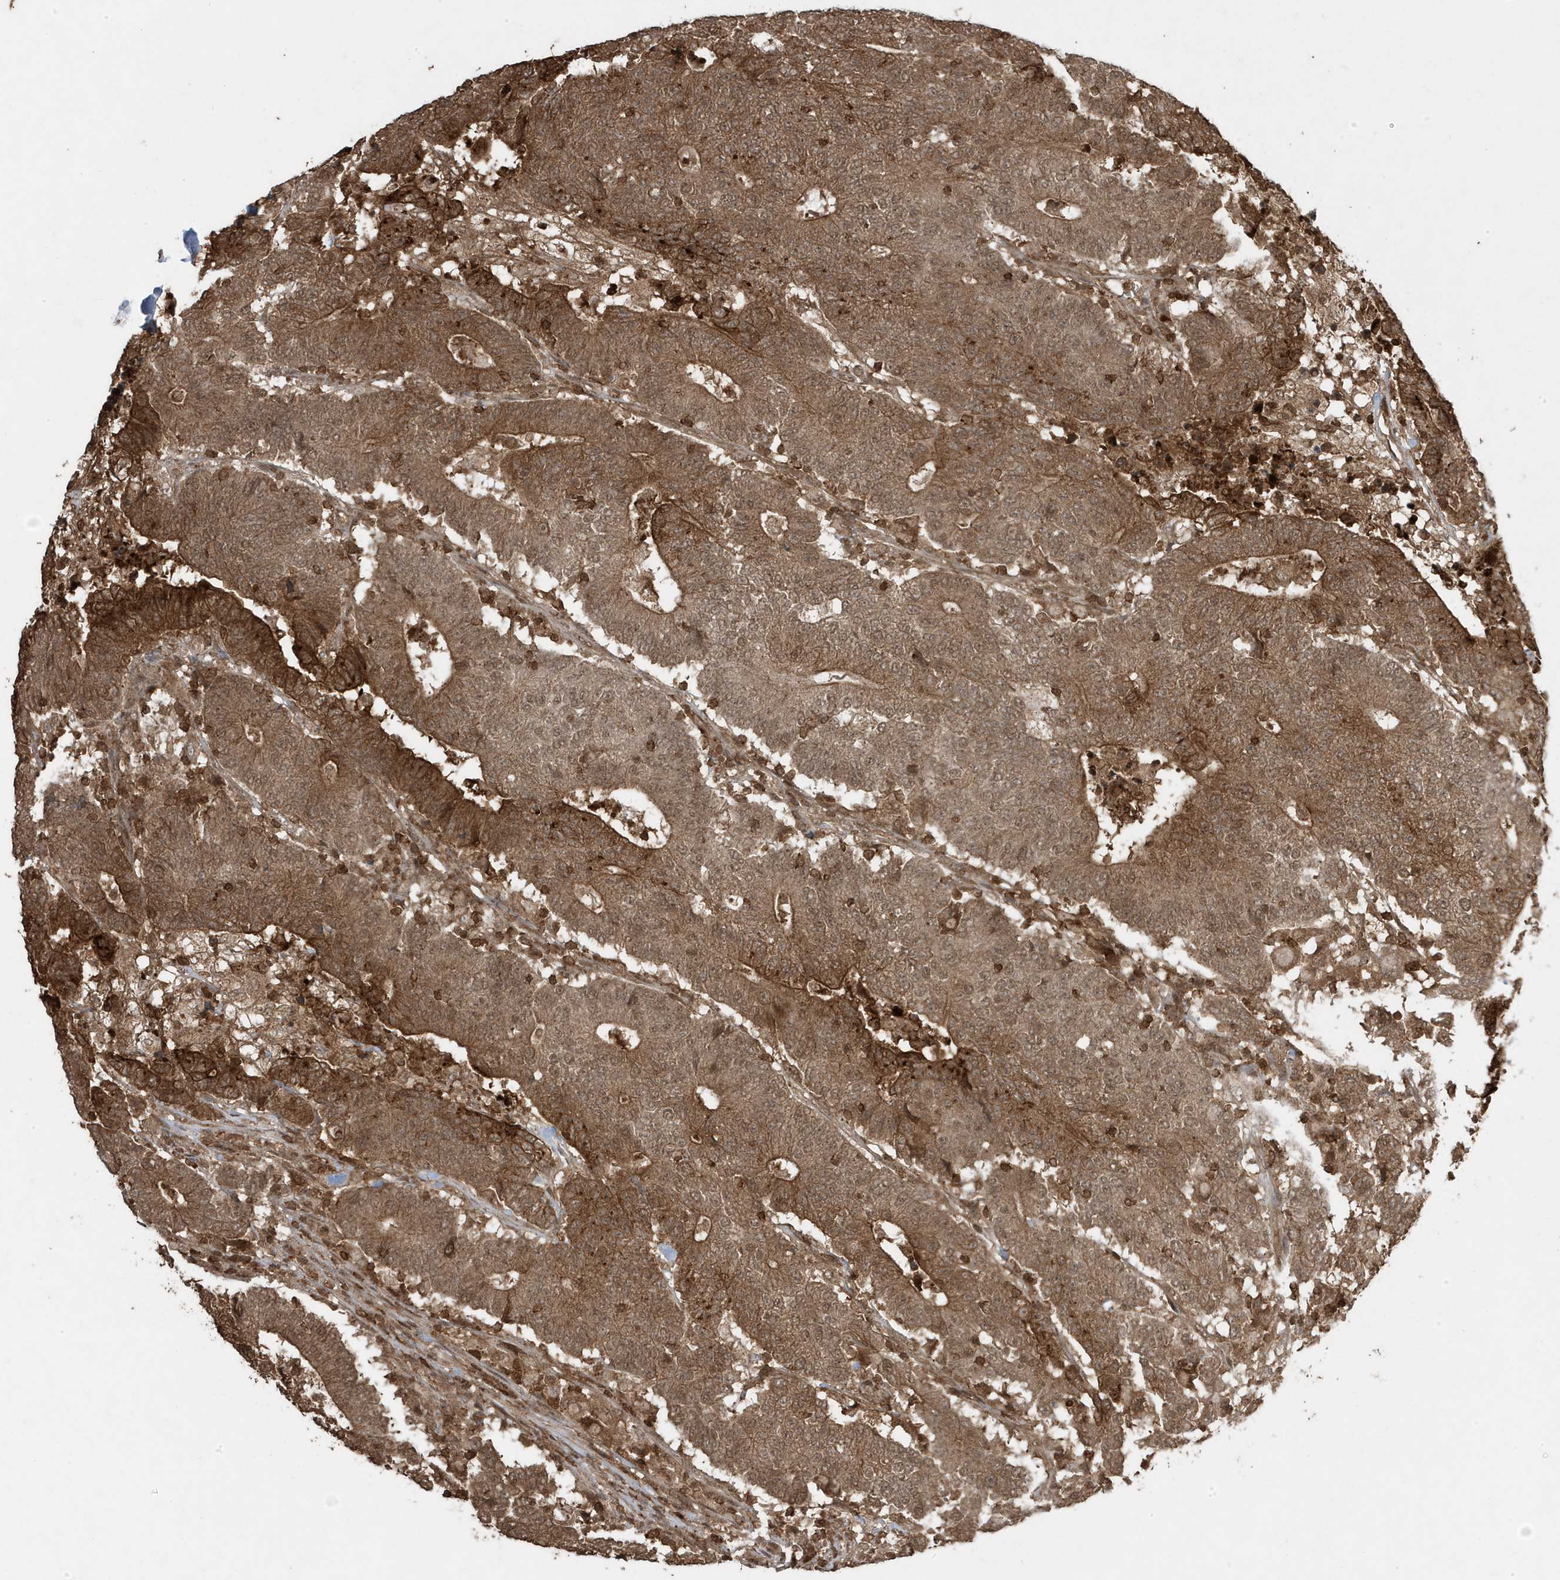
{"staining": {"intensity": "strong", "quantity": ">75%", "location": "cytoplasmic/membranous"}, "tissue": "colorectal cancer", "cell_type": "Tumor cells", "image_type": "cancer", "snomed": [{"axis": "morphology", "description": "Normal tissue, NOS"}, {"axis": "morphology", "description": "Adenocarcinoma, NOS"}, {"axis": "topography", "description": "Colon"}], "caption": "Human adenocarcinoma (colorectal) stained for a protein (brown) demonstrates strong cytoplasmic/membranous positive staining in about >75% of tumor cells.", "gene": "ASAP1", "patient": {"sex": "female", "age": 75}}